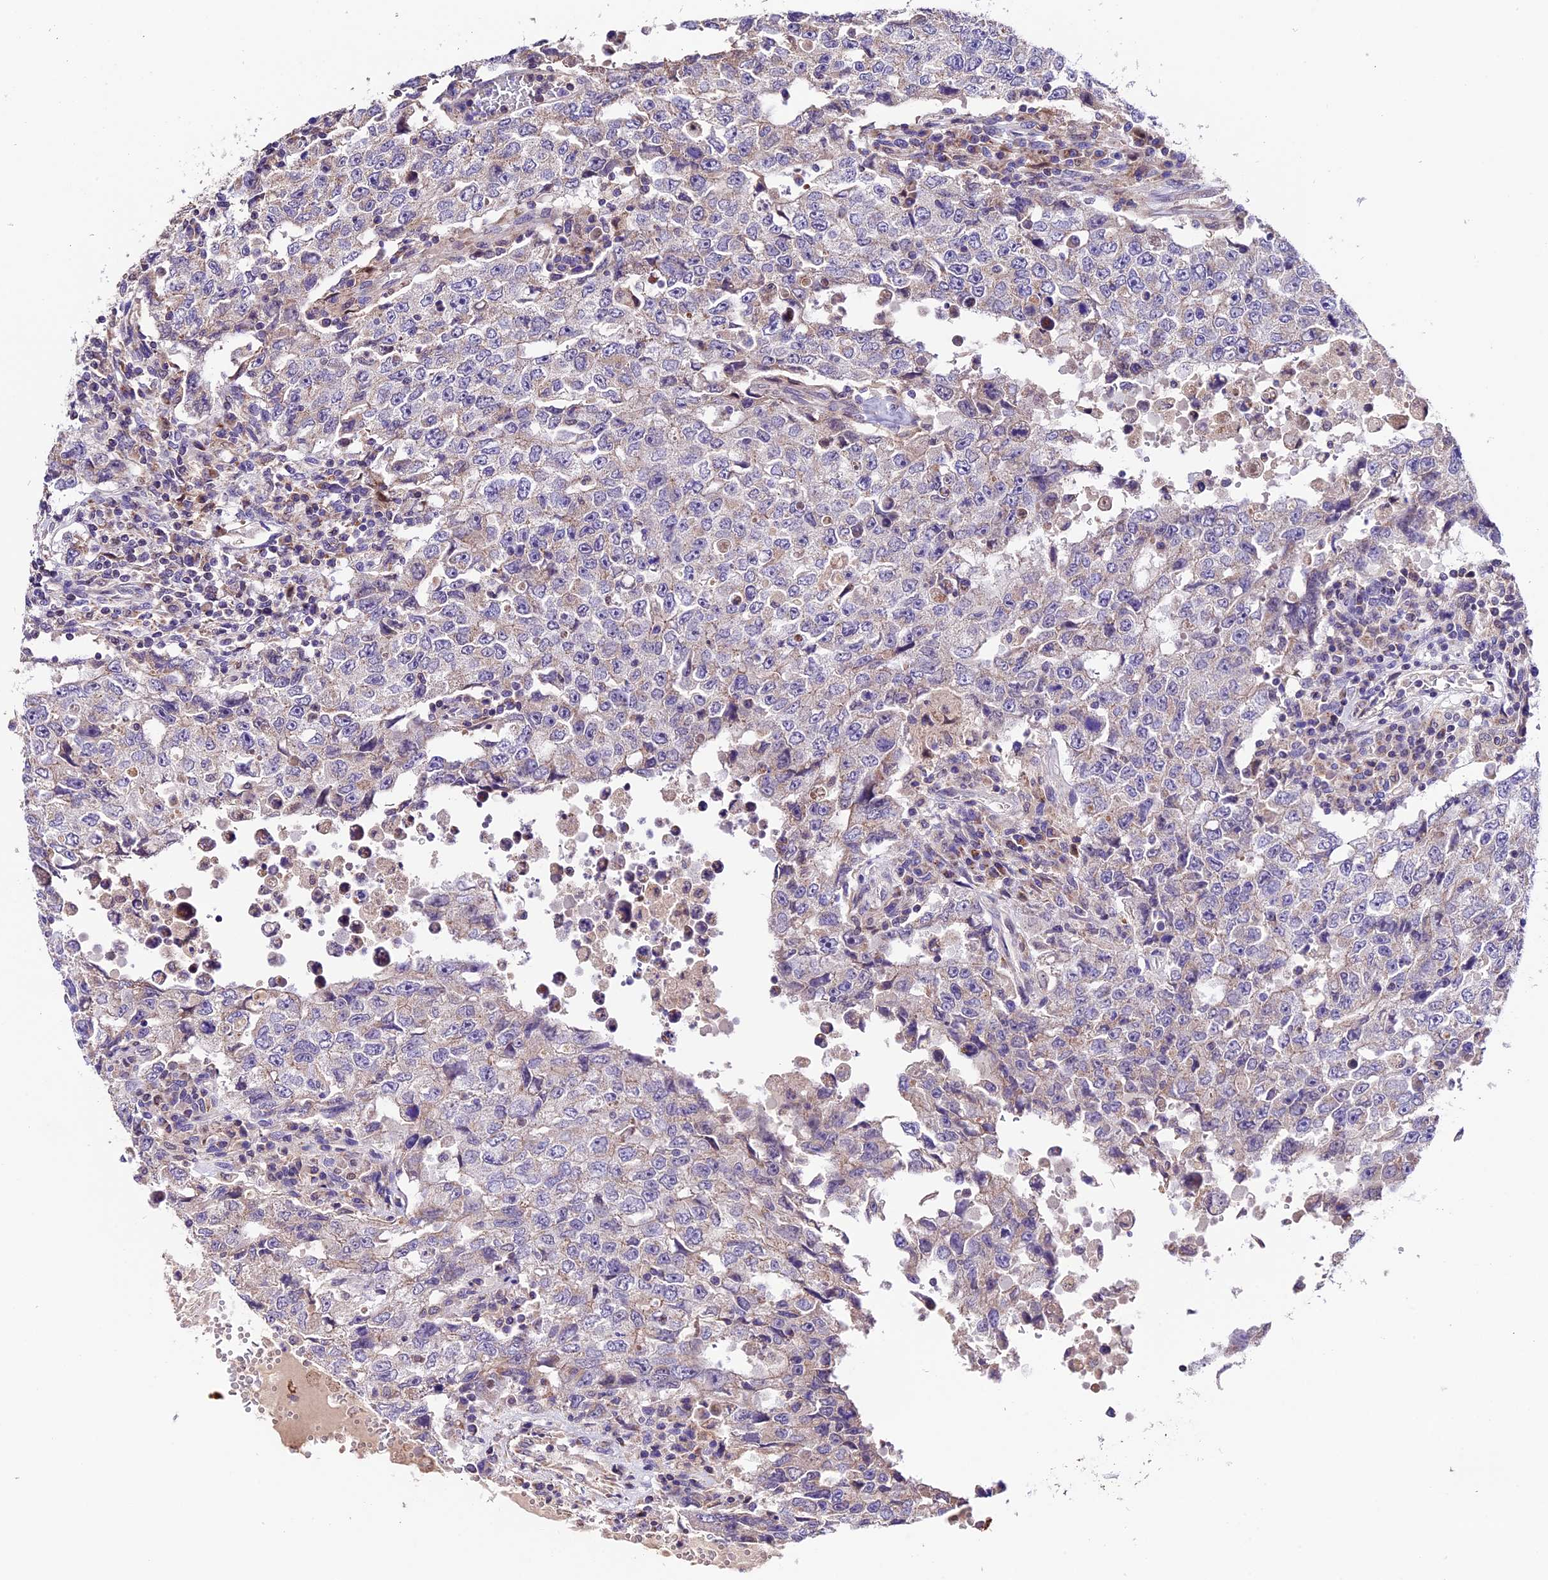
{"staining": {"intensity": "negative", "quantity": "none", "location": "none"}, "tissue": "testis cancer", "cell_type": "Tumor cells", "image_type": "cancer", "snomed": [{"axis": "morphology", "description": "Carcinoma, Embryonal, NOS"}, {"axis": "topography", "description": "Testis"}], "caption": "Human embryonal carcinoma (testis) stained for a protein using immunohistochemistry shows no expression in tumor cells.", "gene": "DDX28", "patient": {"sex": "male", "age": 26}}